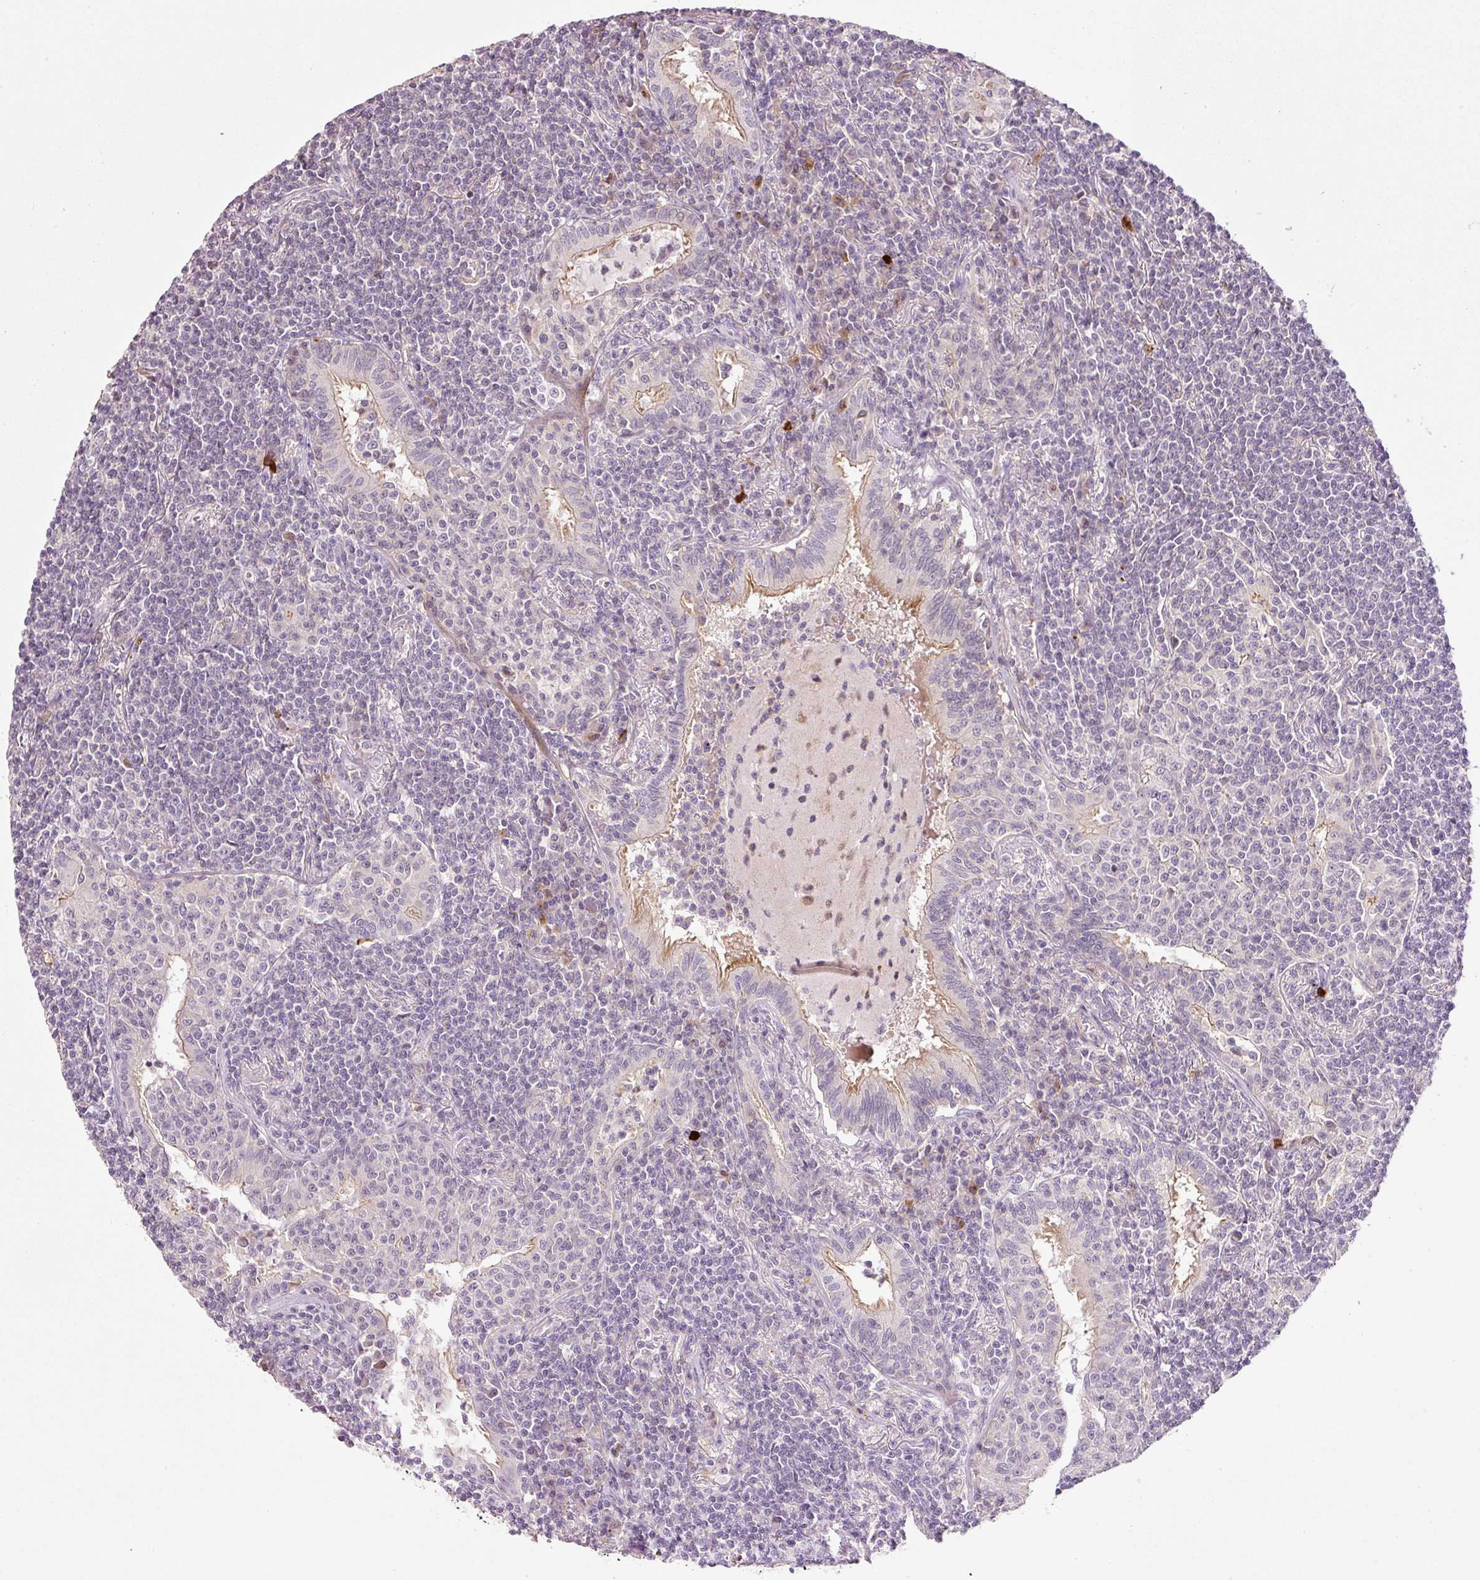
{"staining": {"intensity": "negative", "quantity": "none", "location": "none"}, "tissue": "lymphoma", "cell_type": "Tumor cells", "image_type": "cancer", "snomed": [{"axis": "morphology", "description": "Malignant lymphoma, non-Hodgkin's type, Low grade"}, {"axis": "topography", "description": "Lung"}], "caption": "Human lymphoma stained for a protein using IHC exhibits no positivity in tumor cells.", "gene": "TIRAP", "patient": {"sex": "female", "age": 71}}